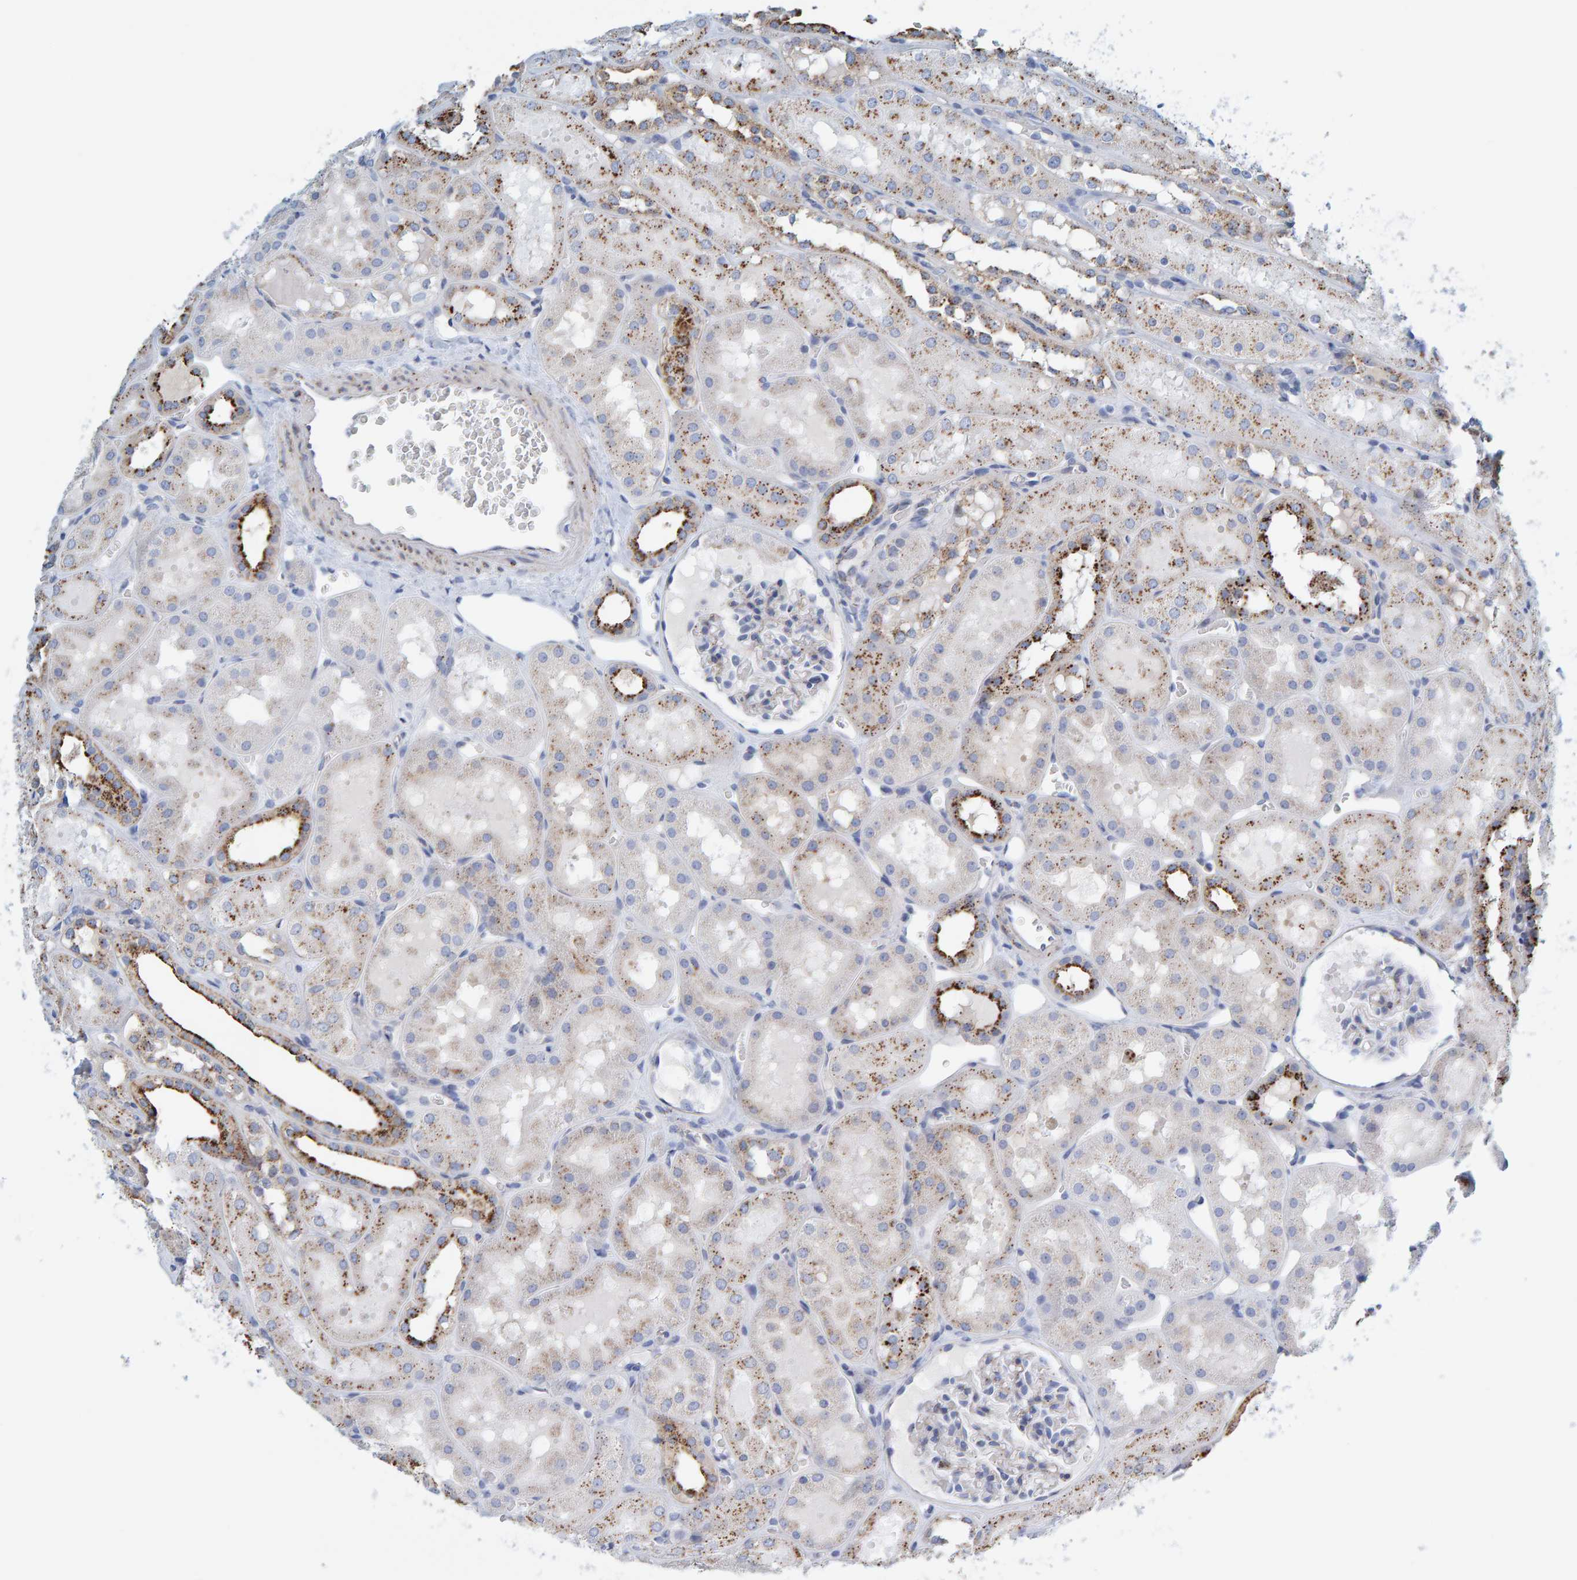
{"staining": {"intensity": "negative", "quantity": "none", "location": "none"}, "tissue": "kidney", "cell_type": "Cells in glomeruli", "image_type": "normal", "snomed": [{"axis": "morphology", "description": "Normal tissue, NOS"}, {"axis": "topography", "description": "Kidney"}, {"axis": "topography", "description": "Urinary bladder"}], "caption": "Immunohistochemistry (IHC) histopathology image of benign kidney stained for a protein (brown), which exhibits no expression in cells in glomeruli.", "gene": "BIN3", "patient": {"sex": "male", "age": 16}}